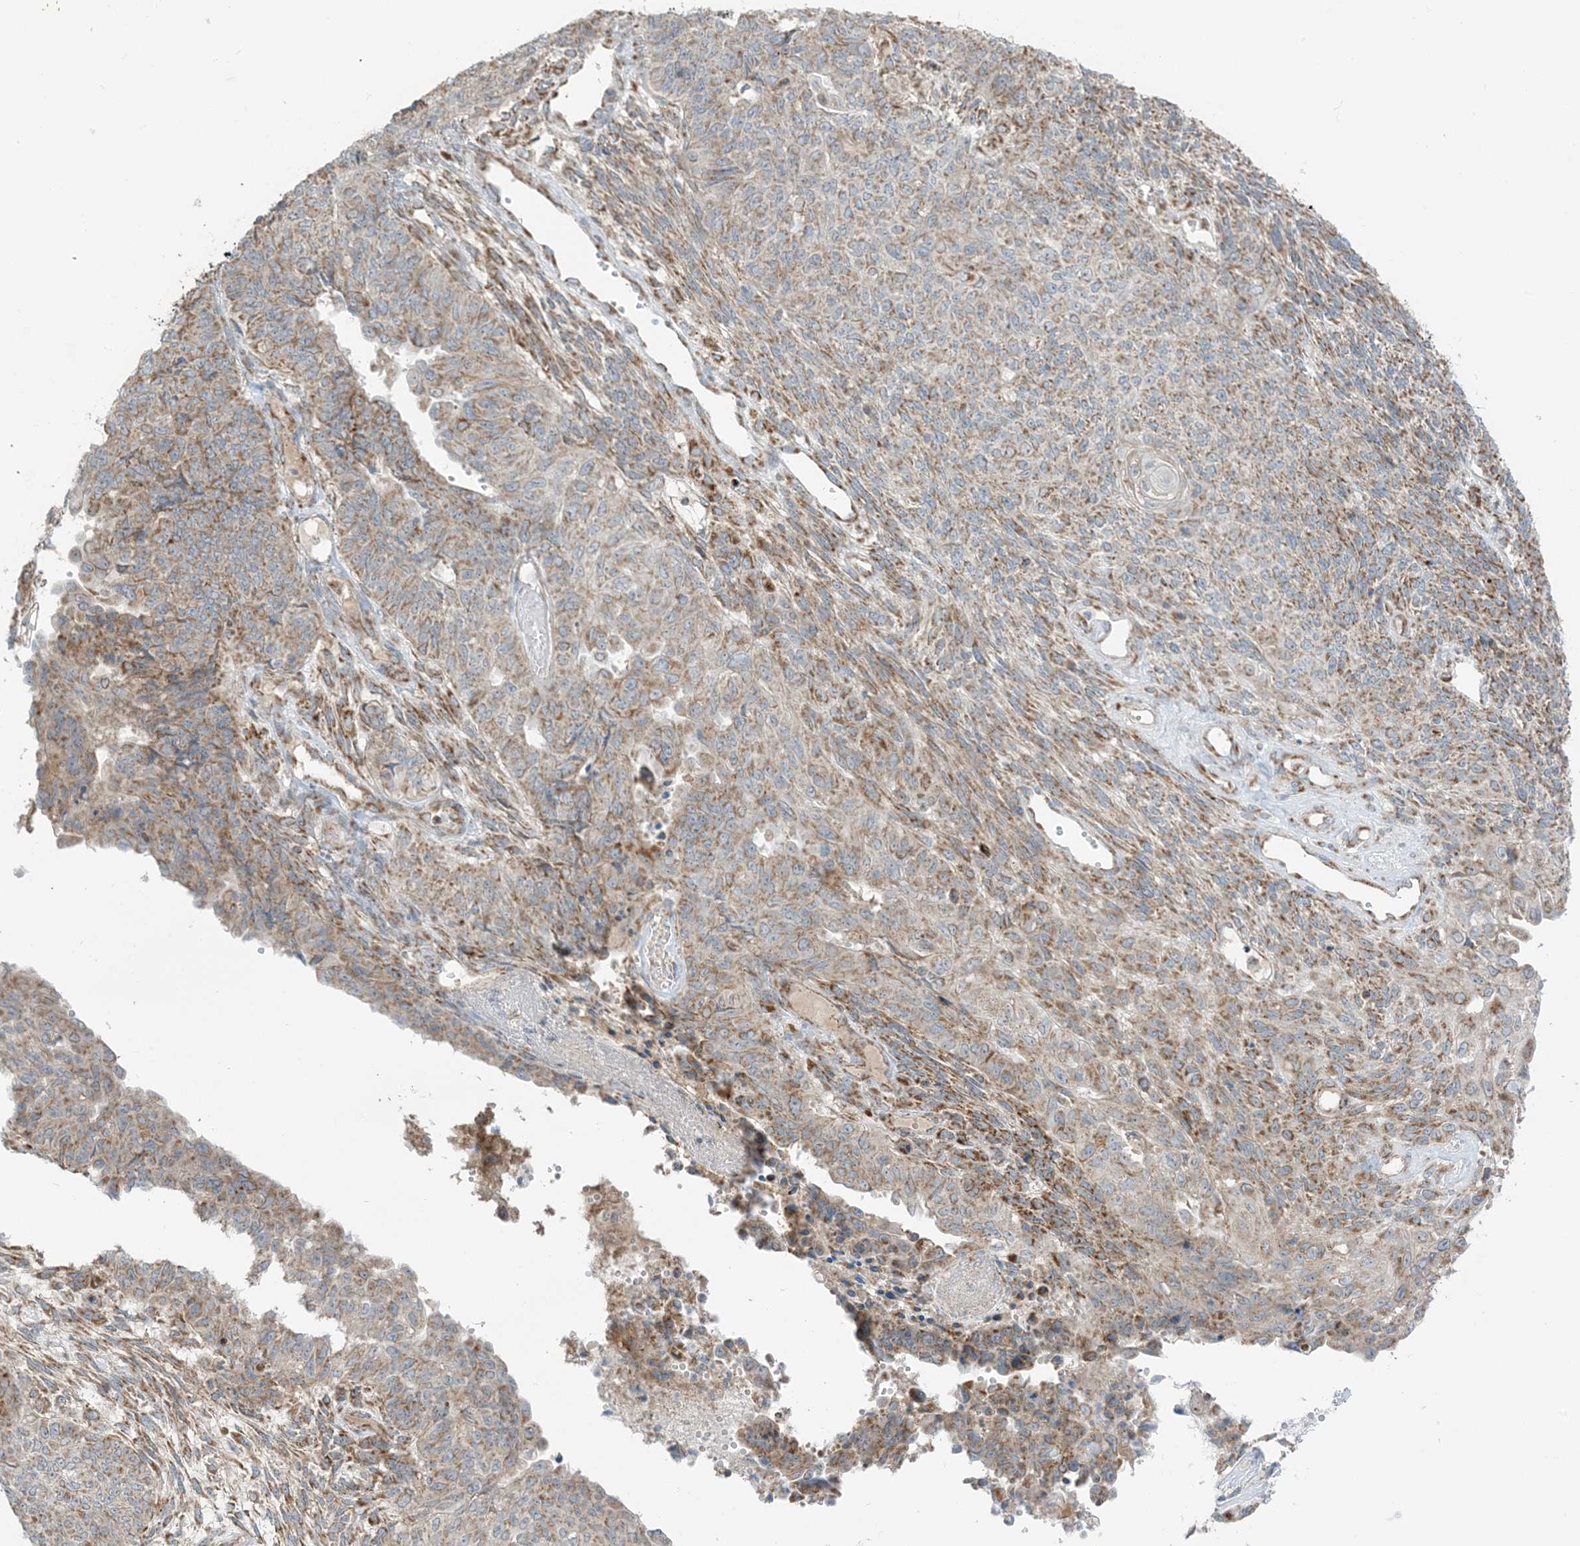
{"staining": {"intensity": "moderate", "quantity": ">75%", "location": "cytoplasmic/membranous"}, "tissue": "endometrial cancer", "cell_type": "Tumor cells", "image_type": "cancer", "snomed": [{"axis": "morphology", "description": "Adenocarcinoma, NOS"}, {"axis": "topography", "description": "Endometrium"}], "caption": "A photomicrograph of human endometrial adenocarcinoma stained for a protein shows moderate cytoplasmic/membranous brown staining in tumor cells.", "gene": "SLC25A12", "patient": {"sex": "female", "age": 32}}